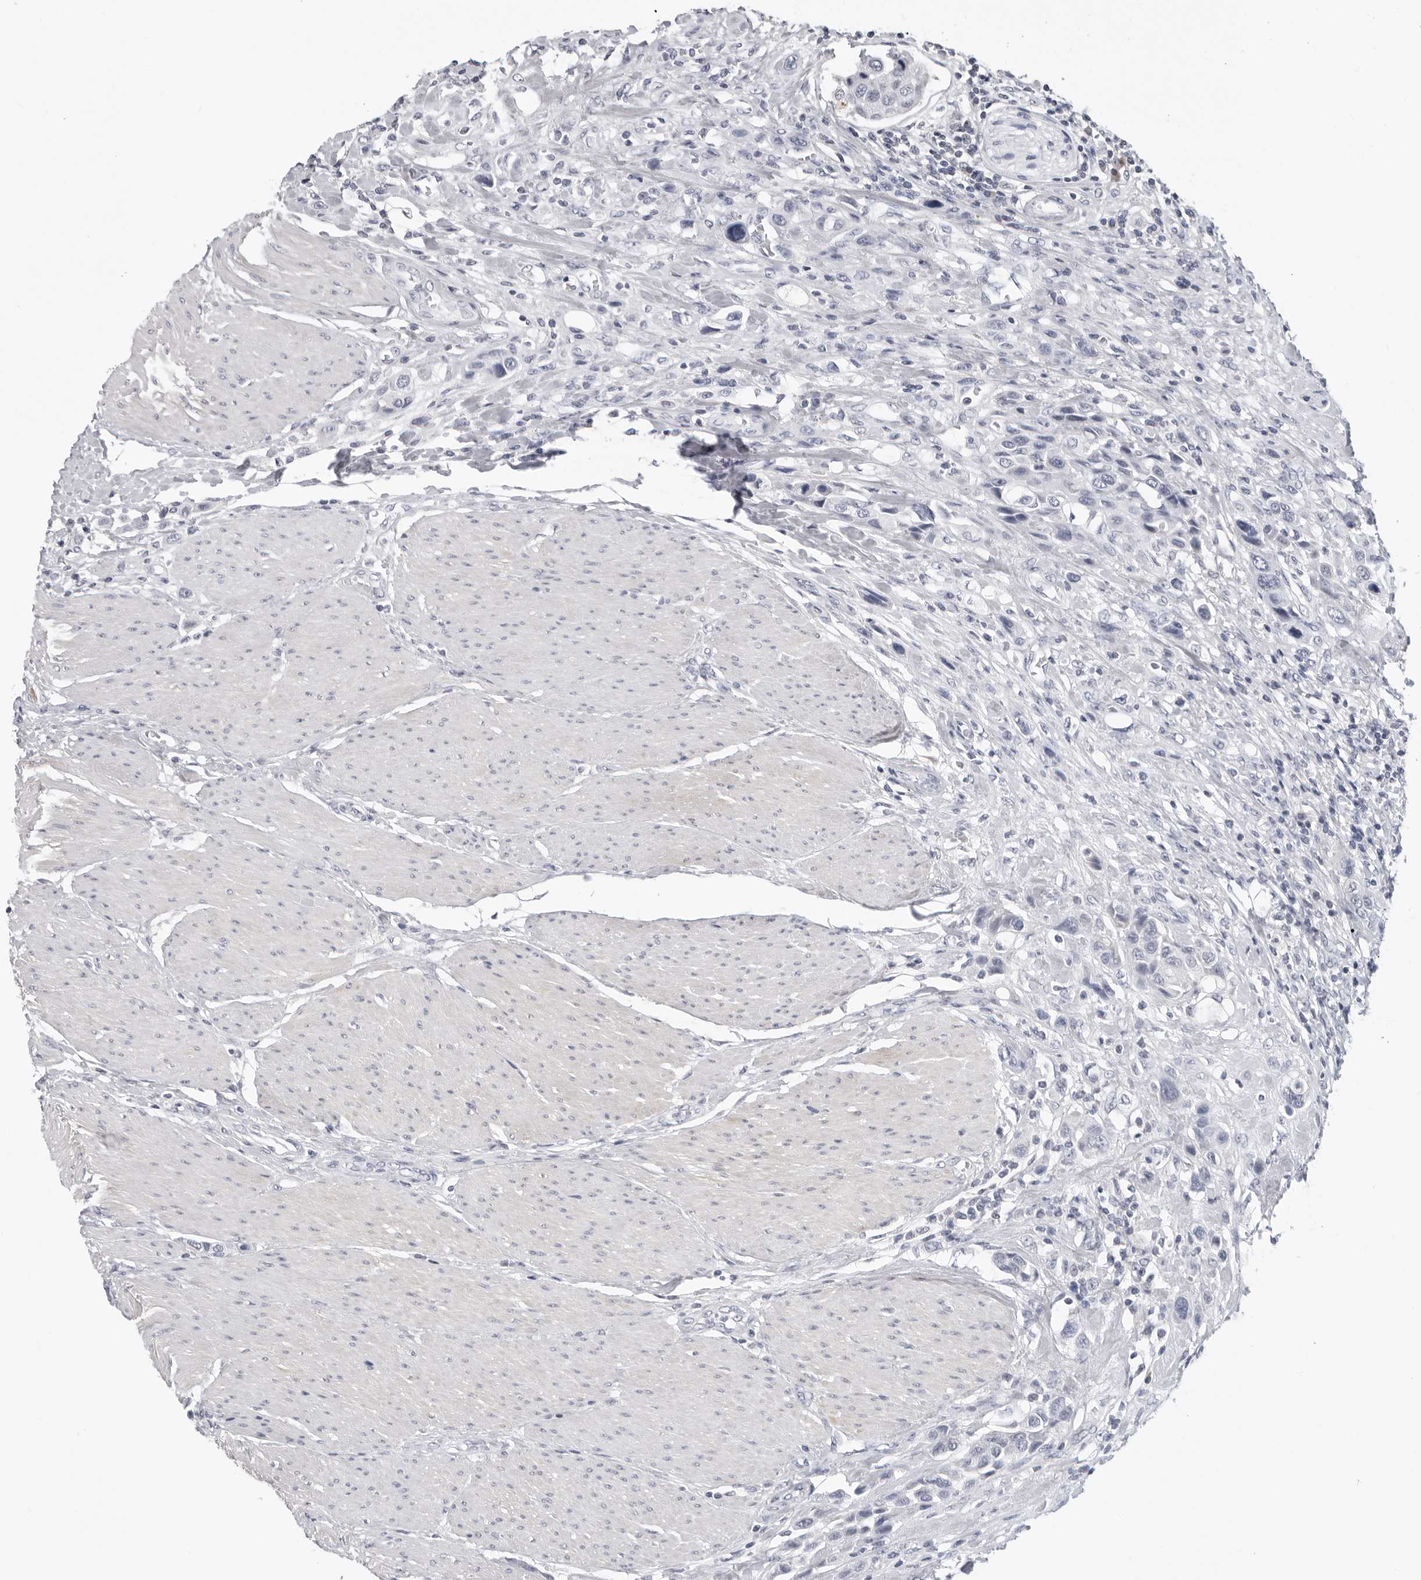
{"staining": {"intensity": "negative", "quantity": "none", "location": "none"}, "tissue": "urothelial cancer", "cell_type": "Tumor cells", "image_type": "cancer", "snomed": [{"axis": "morphology", "description": "Urothelial carcinoma, High grade"}, {"axis": "topography", "description": "Urinary bladder"}], "caption": "Human urothelial cancer stained for a protein using IHC displays no positivity in tumor cells.", "gene": "ZNF502", "patient": {"sex": "male", "age": 50}}